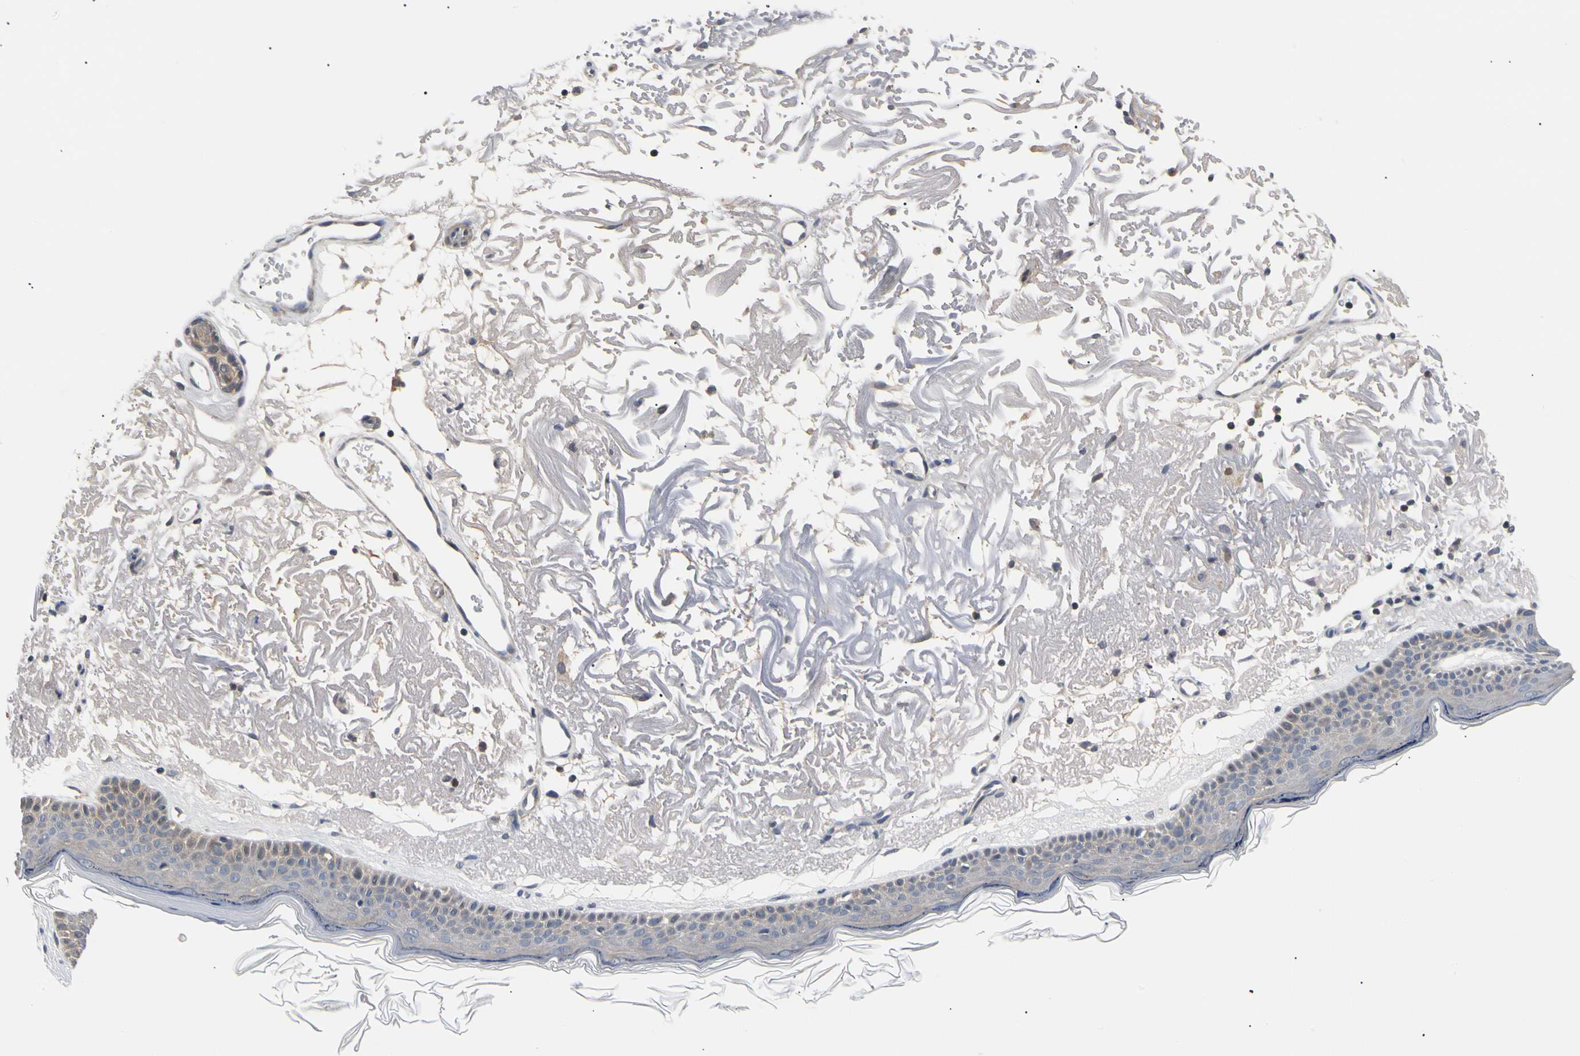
{"staining": {"intensity": "negative", "quantity": "none", "location": "none"}, "tissue": "skin", "cell_type": "Fibroblasts", "image_type": "normal", "snomed": [{"axis": "morphology", "description": "Normal tissue, NOS"}, {"axis": "topography", "description": "Skin"}], "caption": "This is a image of immunohistochemistry (IHC) staining of unremarkable skin, which shows no expression in fibroblasts. (Immunohistochemistry (ihc), brightfield microscopy, high magnification).", "gene": "SEC23B", "patient": {"sex": "female", "age": 90}}